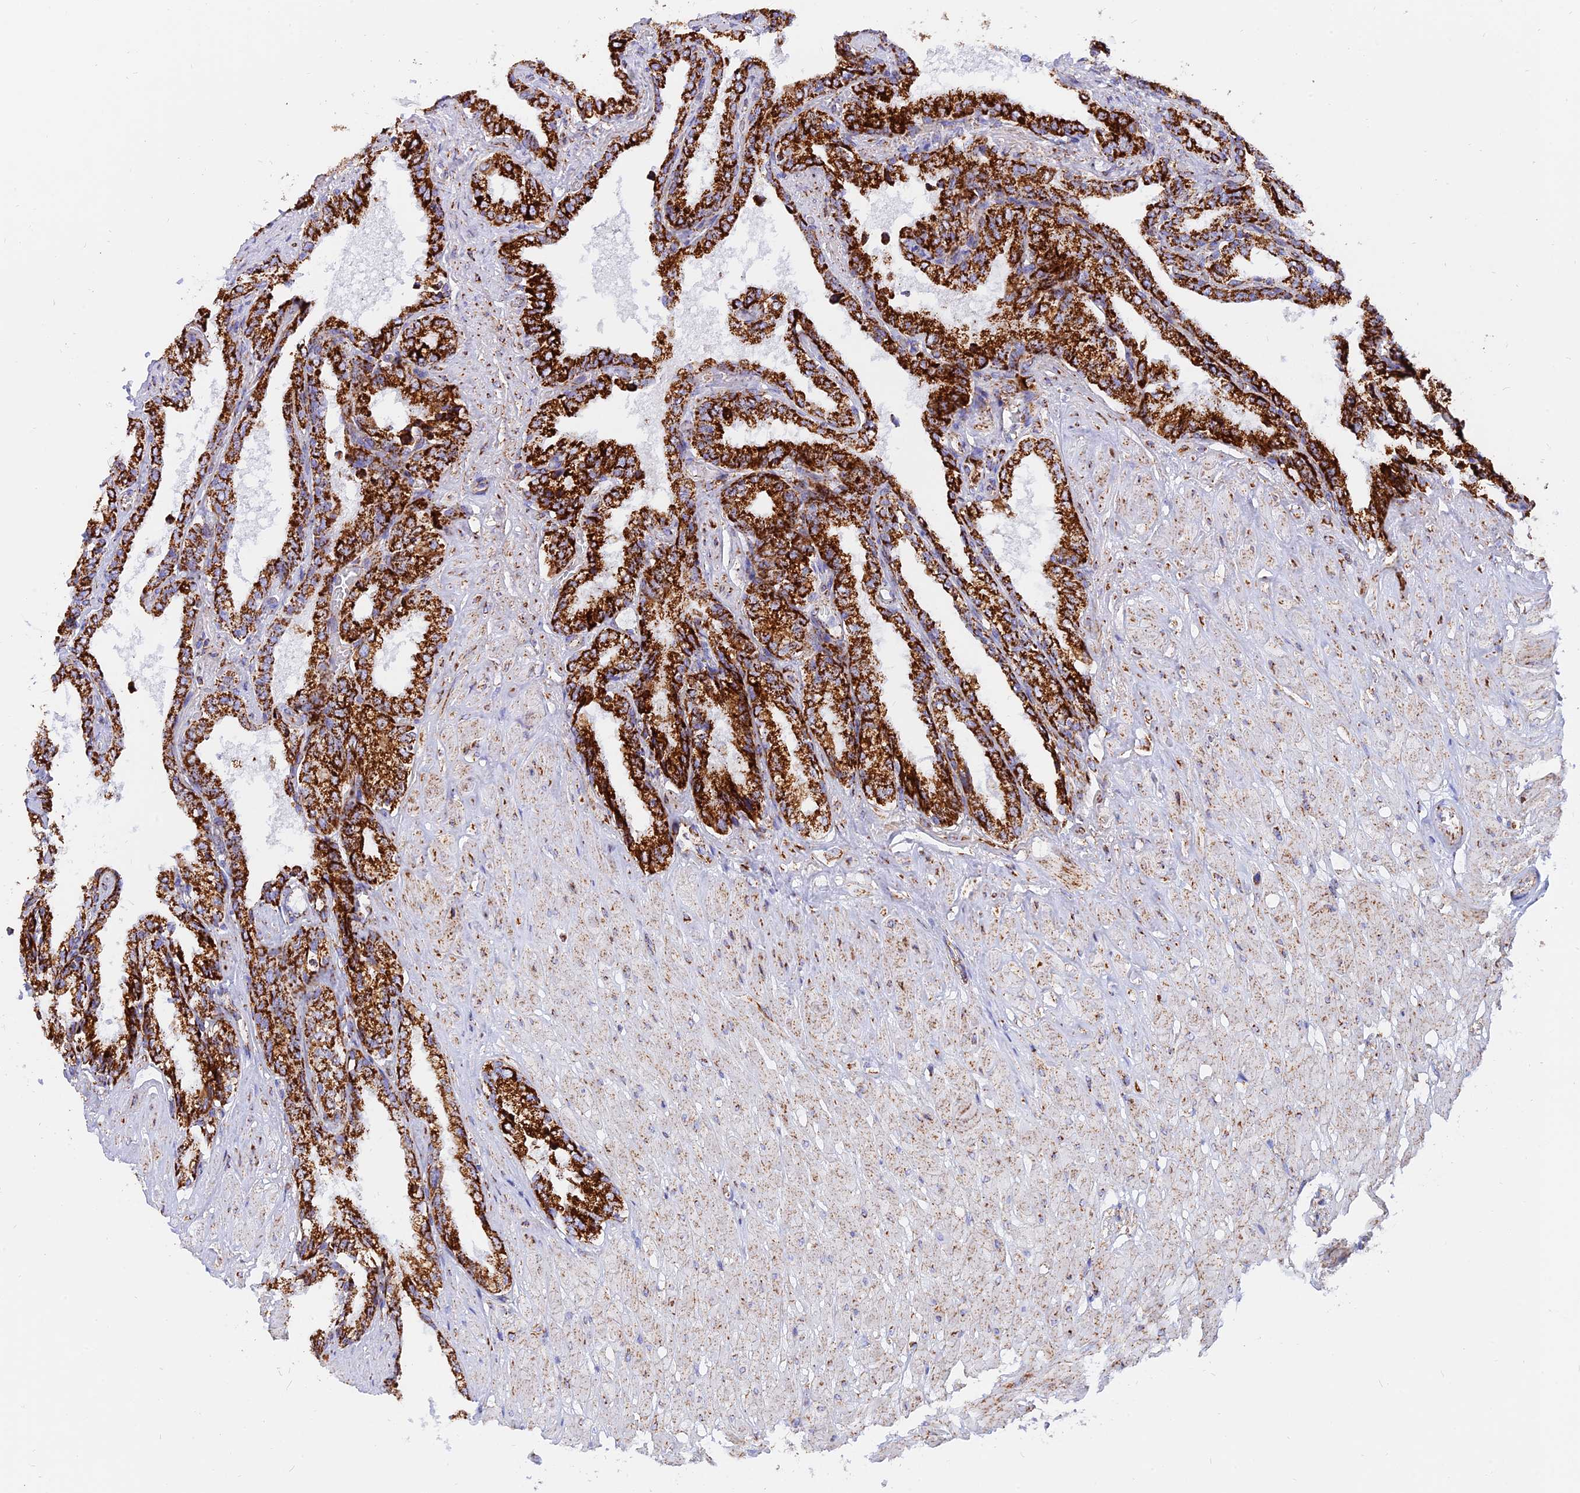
{"staining": {"intensity": "strong", "quantity": ">75%", "location": "cytoplasmic/membranous"}, "tissue": "seminal vesicle", "cell_type": "Glandular cells", "image_type": "normal", "snomed": [{"axis": "morphology", "description": "Normal tissue, NOS"}, {"axis": "topography", "description": "Seminal veicle"}], "caption": "Brown immunohistochemical staining in normal seminal vesicle reveals strong cytoplasmic/membranous staining in about >75% of glandular cells. The staining was performed using DAB, with brown indicating positive protein expression. Nuclei are stained blue with hematoxylin.", "gene": "NDUFB6", "patient": {"sex": "male", "age": 46}}